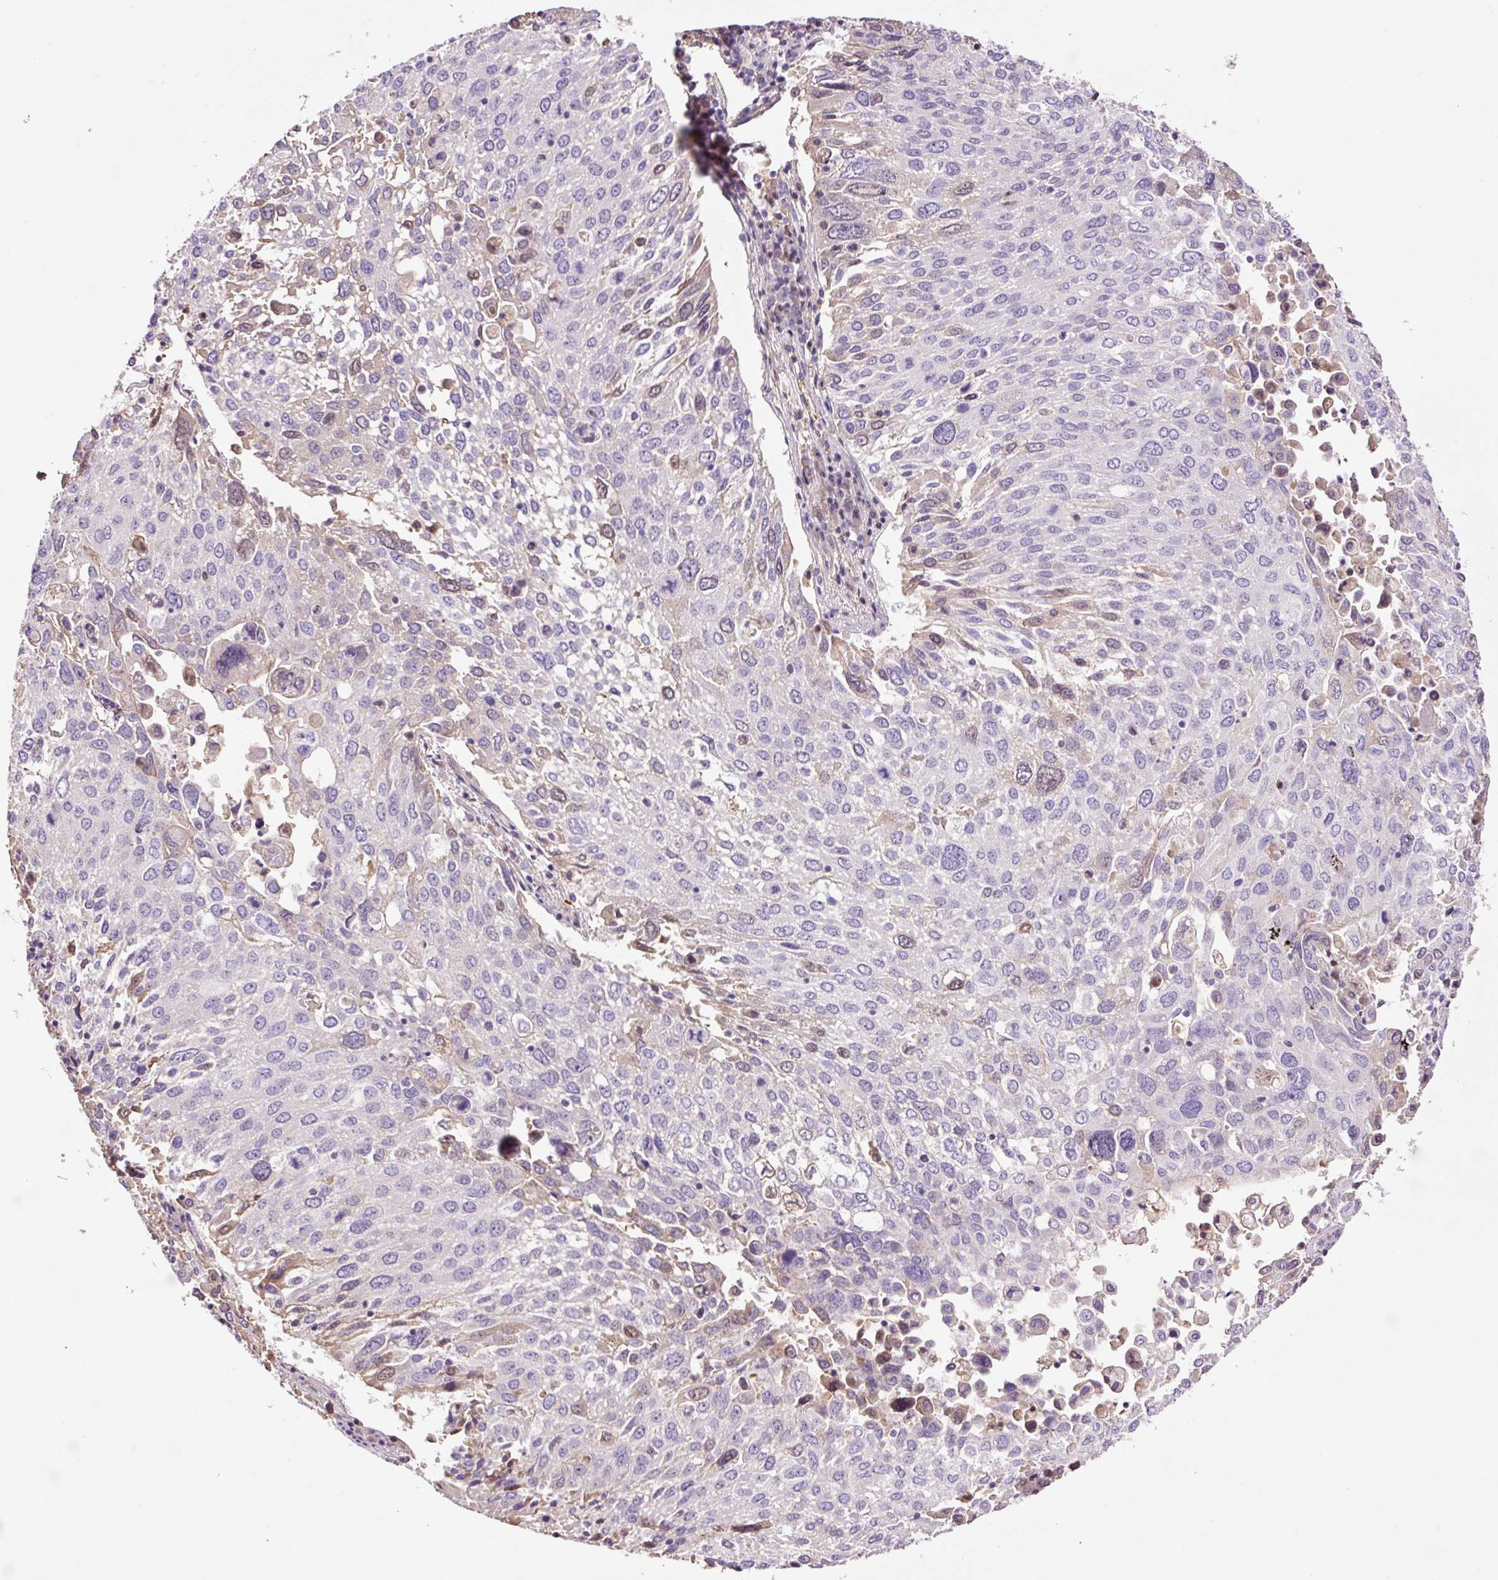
{"staining": {"intensity": "weak", "quantity": "<25%", "location": "cytoplasmic/membranous"}, "tissue": "lung cancer", "cell_type": "Tumor cells", "image_type": "cancer", "snomed": [{"axis": "morphology", "description": "Squamous cell carcinoma, NOS"}, {"axis": "topography", "description": "Lung"}], "caption": "Tumor cells are negative for brown protein staining in lung cancer.", "gene": "TMEM235", "patient": {"sex": "male", "age": 65}}